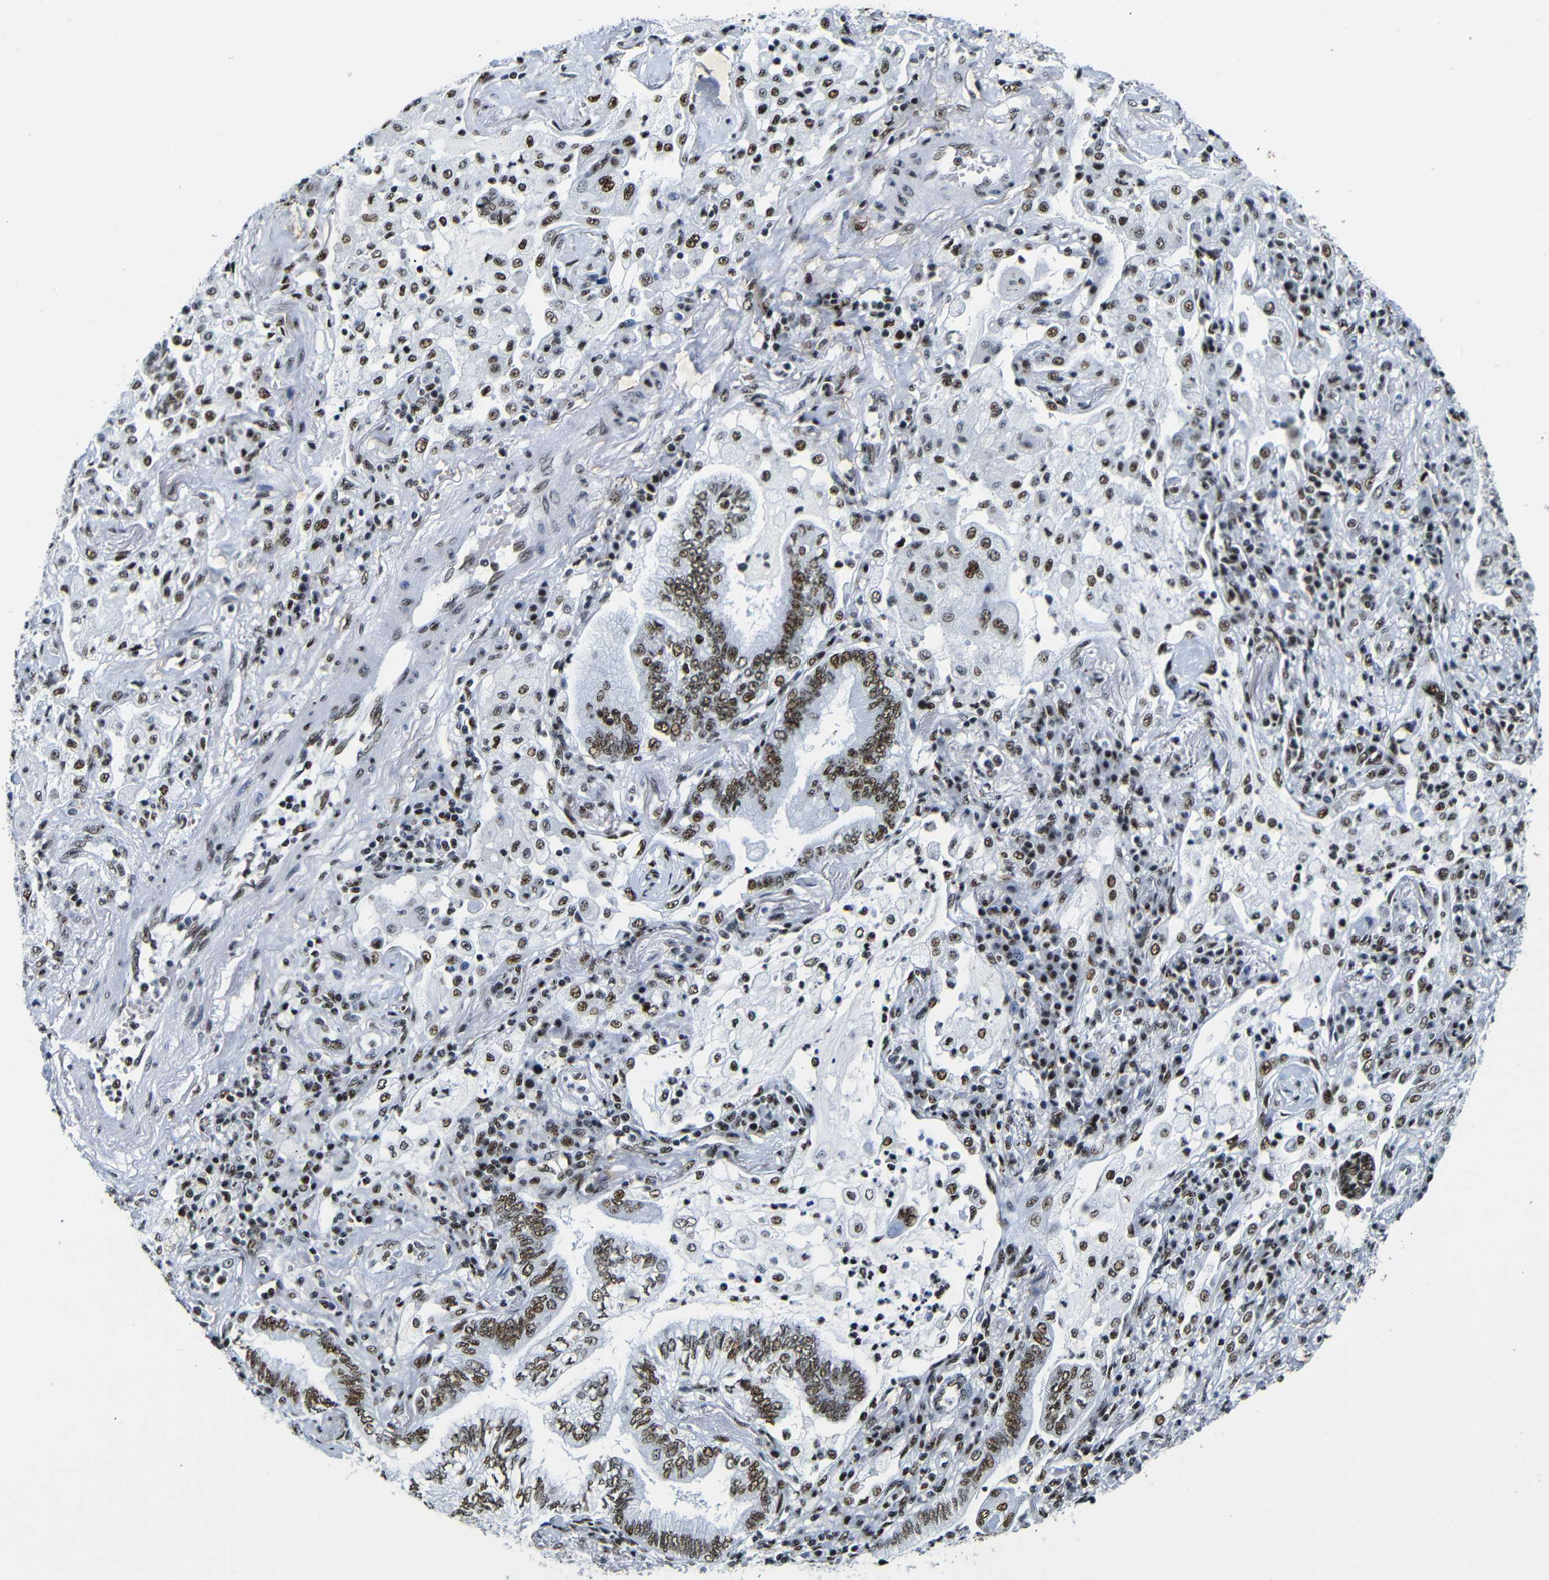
{"staining": {"intensity": "strong", "quantity": ">75%", "location": "nuclear"}, "tissue": "lung cancer", "cell_type": "Tumor cells", "image_type": "cancer", "snomed": [{"axis": "morphology", "description": "Normal tissue, NOS"}, {"axis": "morphology", "description": "Adenocarcinoma, NOS"}, {"axis": "topography", "description": "Bronchus"}, {"axis": "topography", "description": "Lung"}], "caption": "Adenocarcinoma (lung) stained with immunohistochemistry (IHC) demonstrates strong nuclear positivity in approximately >75% of tumor cells.", "gene": "SRSF1", "patient": {"sex": "female", "age": 70}}